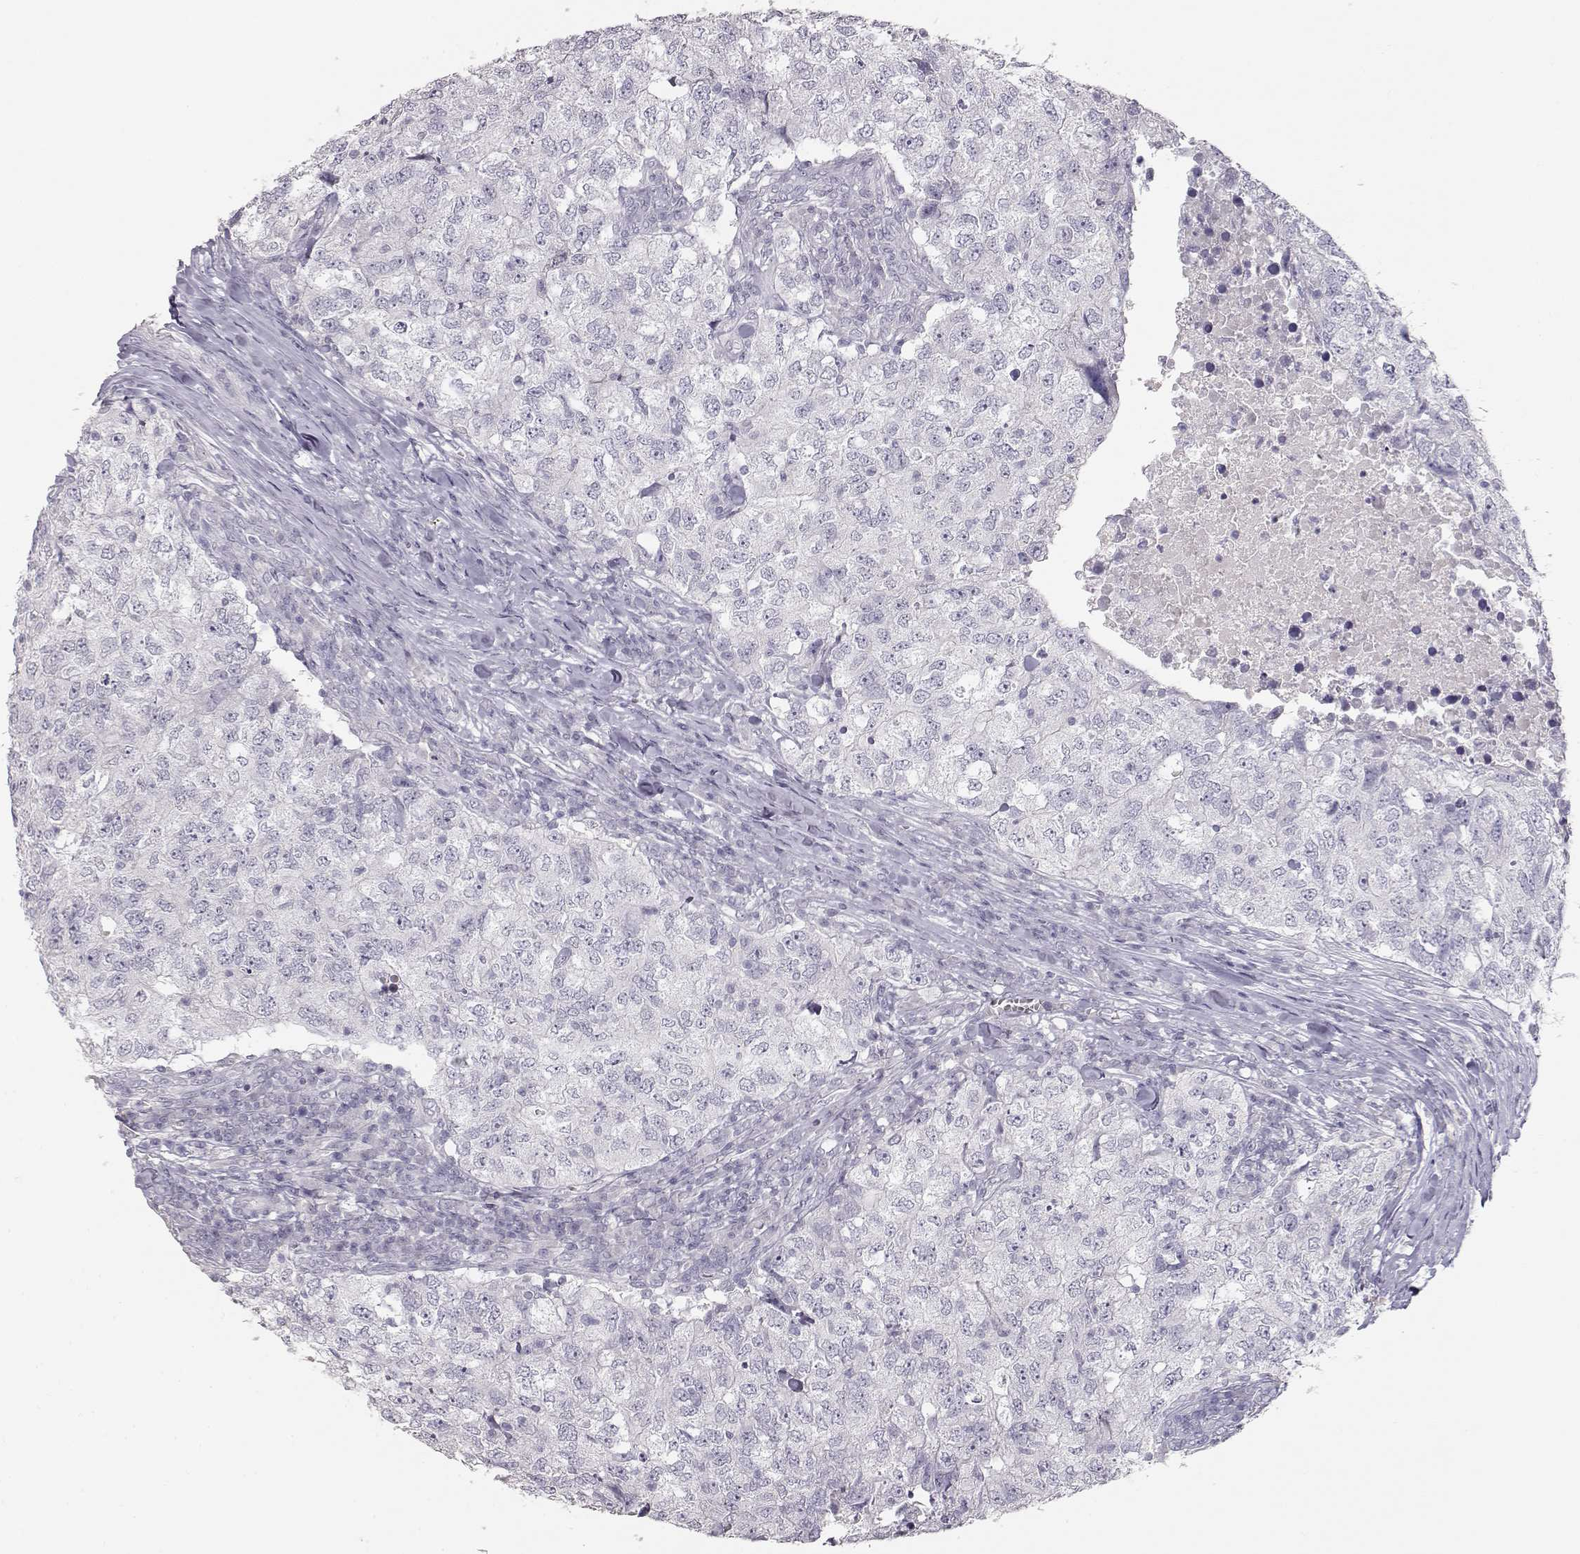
{"staining": {"intensity": "negative", "quantity": "none", "location": "none"}, "tissue": "breast cancer", "cell_type": "Tumor cells", "image_type": "cancer", "snomed": [{"axis": "morphology", "description": "Duct carcinoma"}, {"axis": "topography", "description": "Breast"}], "caption": "IHC of breast cancer (invasive ductal carcinoma) shows no staining in tumor cells.", "gene": "TKTL1", "patient": {"sex": "female", "age": 30}}